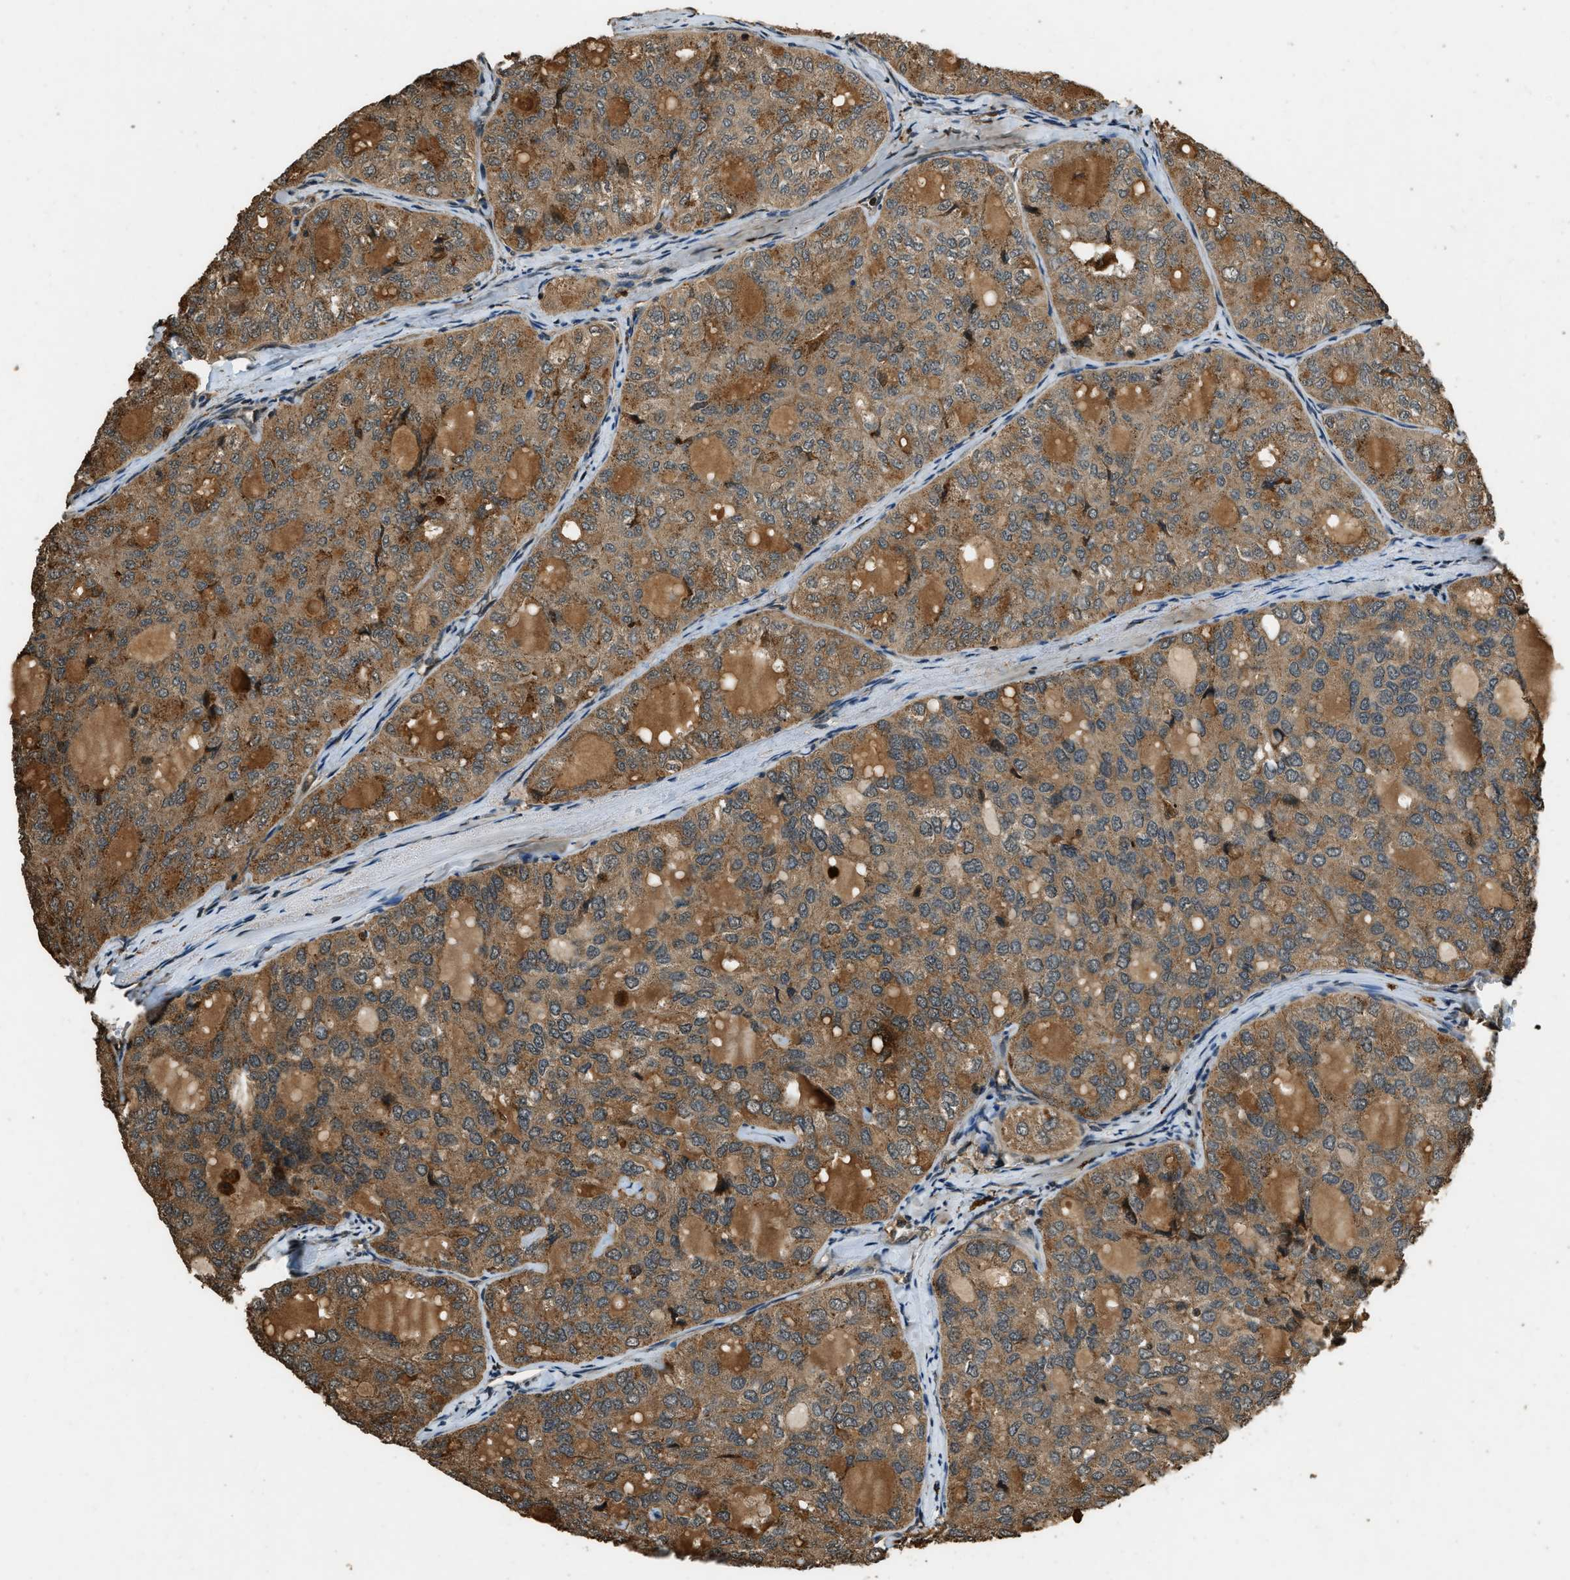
{"staining": {"intensity": "moderate", "quantity": ">75%", "location": "cytoplasmic/membranous"}, "tissue": "thyroid cancer", "cell_type": "Tumor cells", "image_type": "cancer", "snomed": [{"axis": "morphology", "description": "Follicular adenoma carcinoma, NOS"}, {"axis": "topography", "description": "Thyroid gland"}], "caption": "Thyroid cancer was stained to show a protein in brown. There is medium levels of moderate cytoplasmic/membranous expression in about >75% of tumor cells. The protein of interest is shown in brown color, while the nuclei are stained blue.", "gene": "RAP2A", "patient": {"sex": "male", "age": 75}}